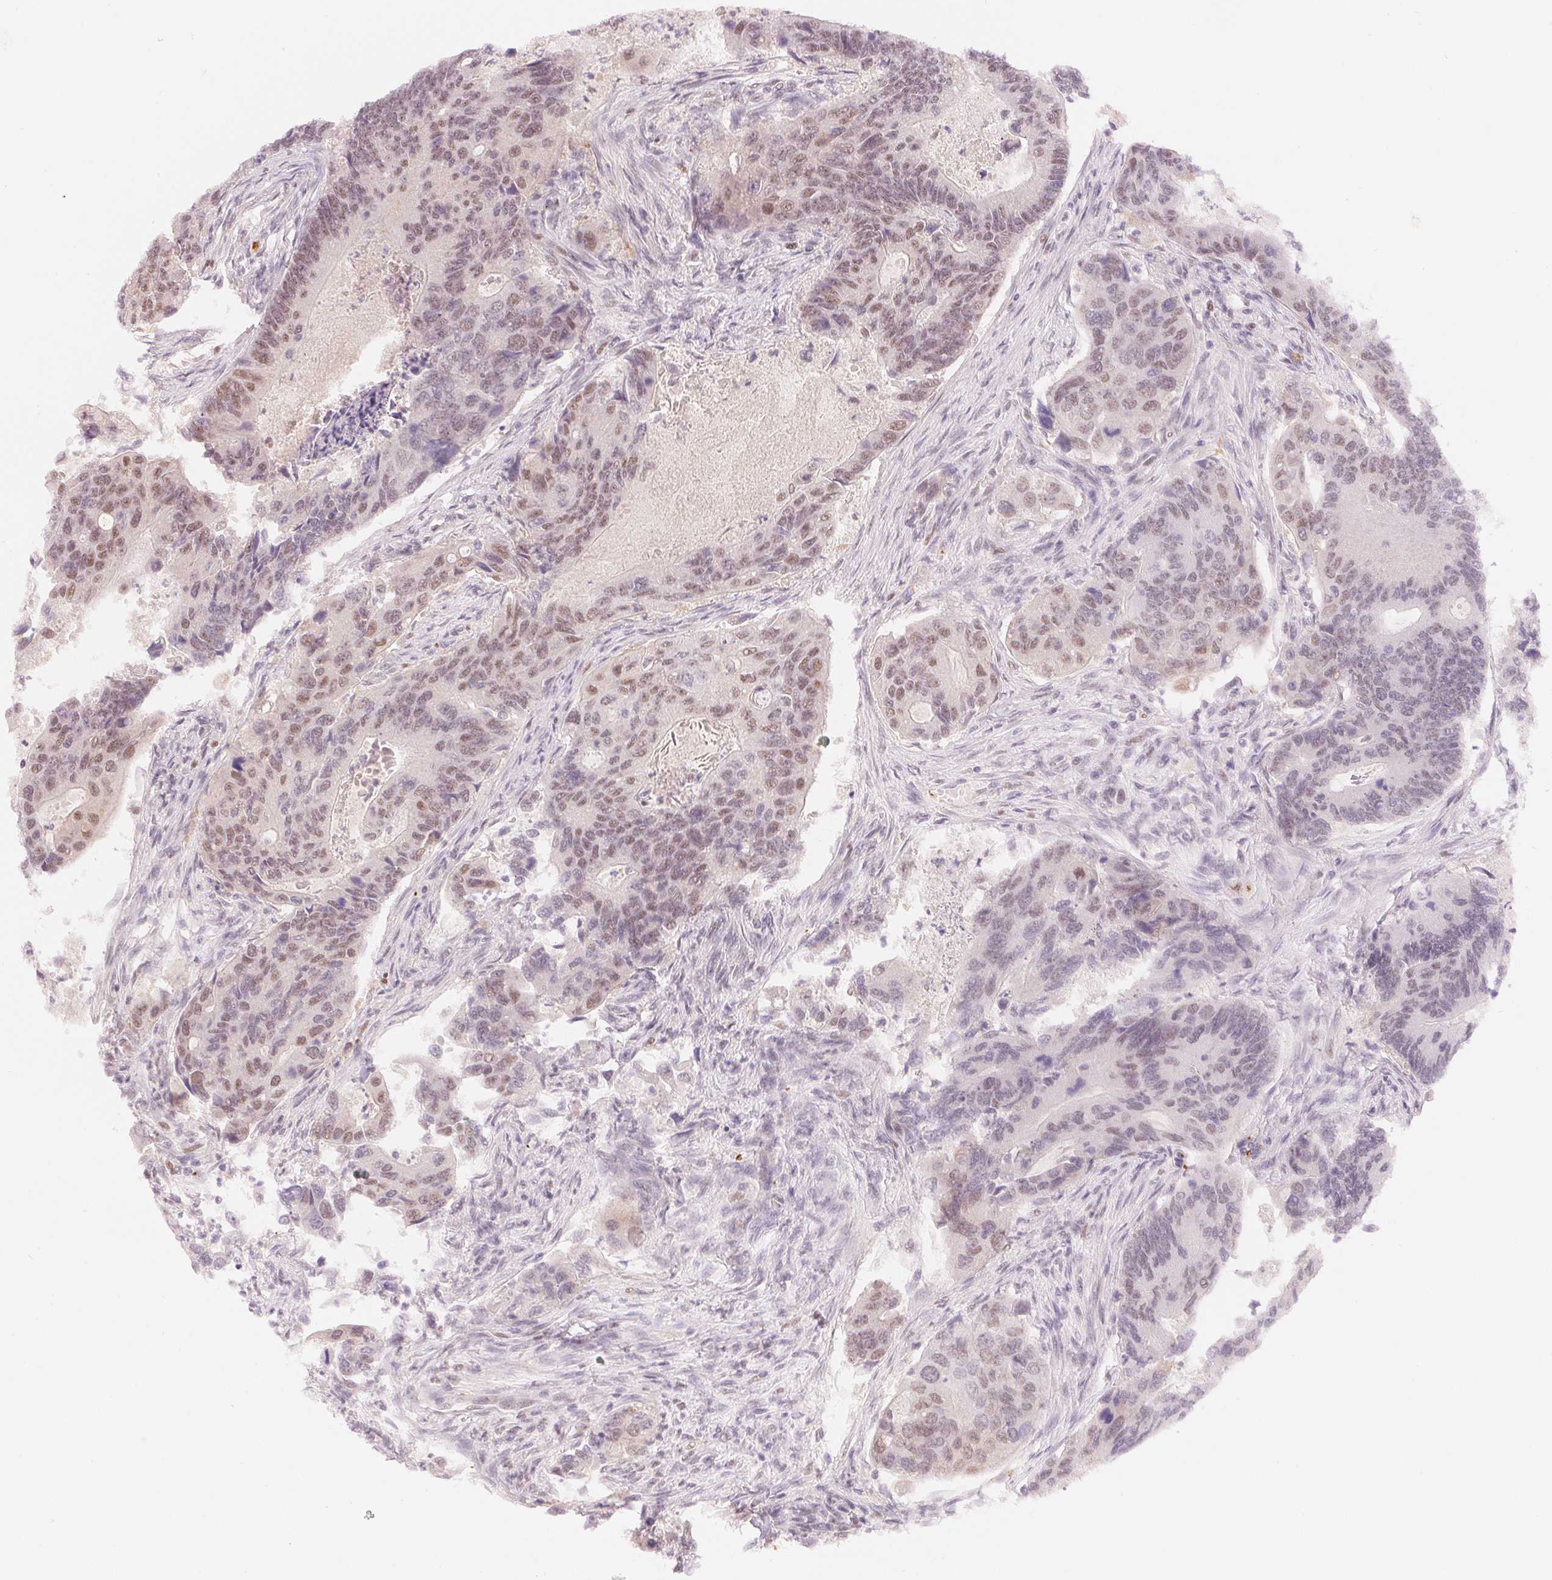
{"staining": {"intensity": "weak", "quantity": ">75%", "location": "nuclear"}, "tissue": "colorectal cancer", "cell_type": "Tumor cells", "image_type": "cancer", "snomed": [{"axis": "morphology", "description": "Adenocarcinoma, NOS"}, {"axis": "topography", "description": "Colon"}], "caption": "A brown stain highlights weak nuclear expression of a protein in colorectal adenocarcinoma tumor cells. Immunohistochemistry (ihc) stains the protein in brown and the nuclei are stained blue.", "gene": "ARHGAP22", "patient": {"sex": "female", "age": 67}}